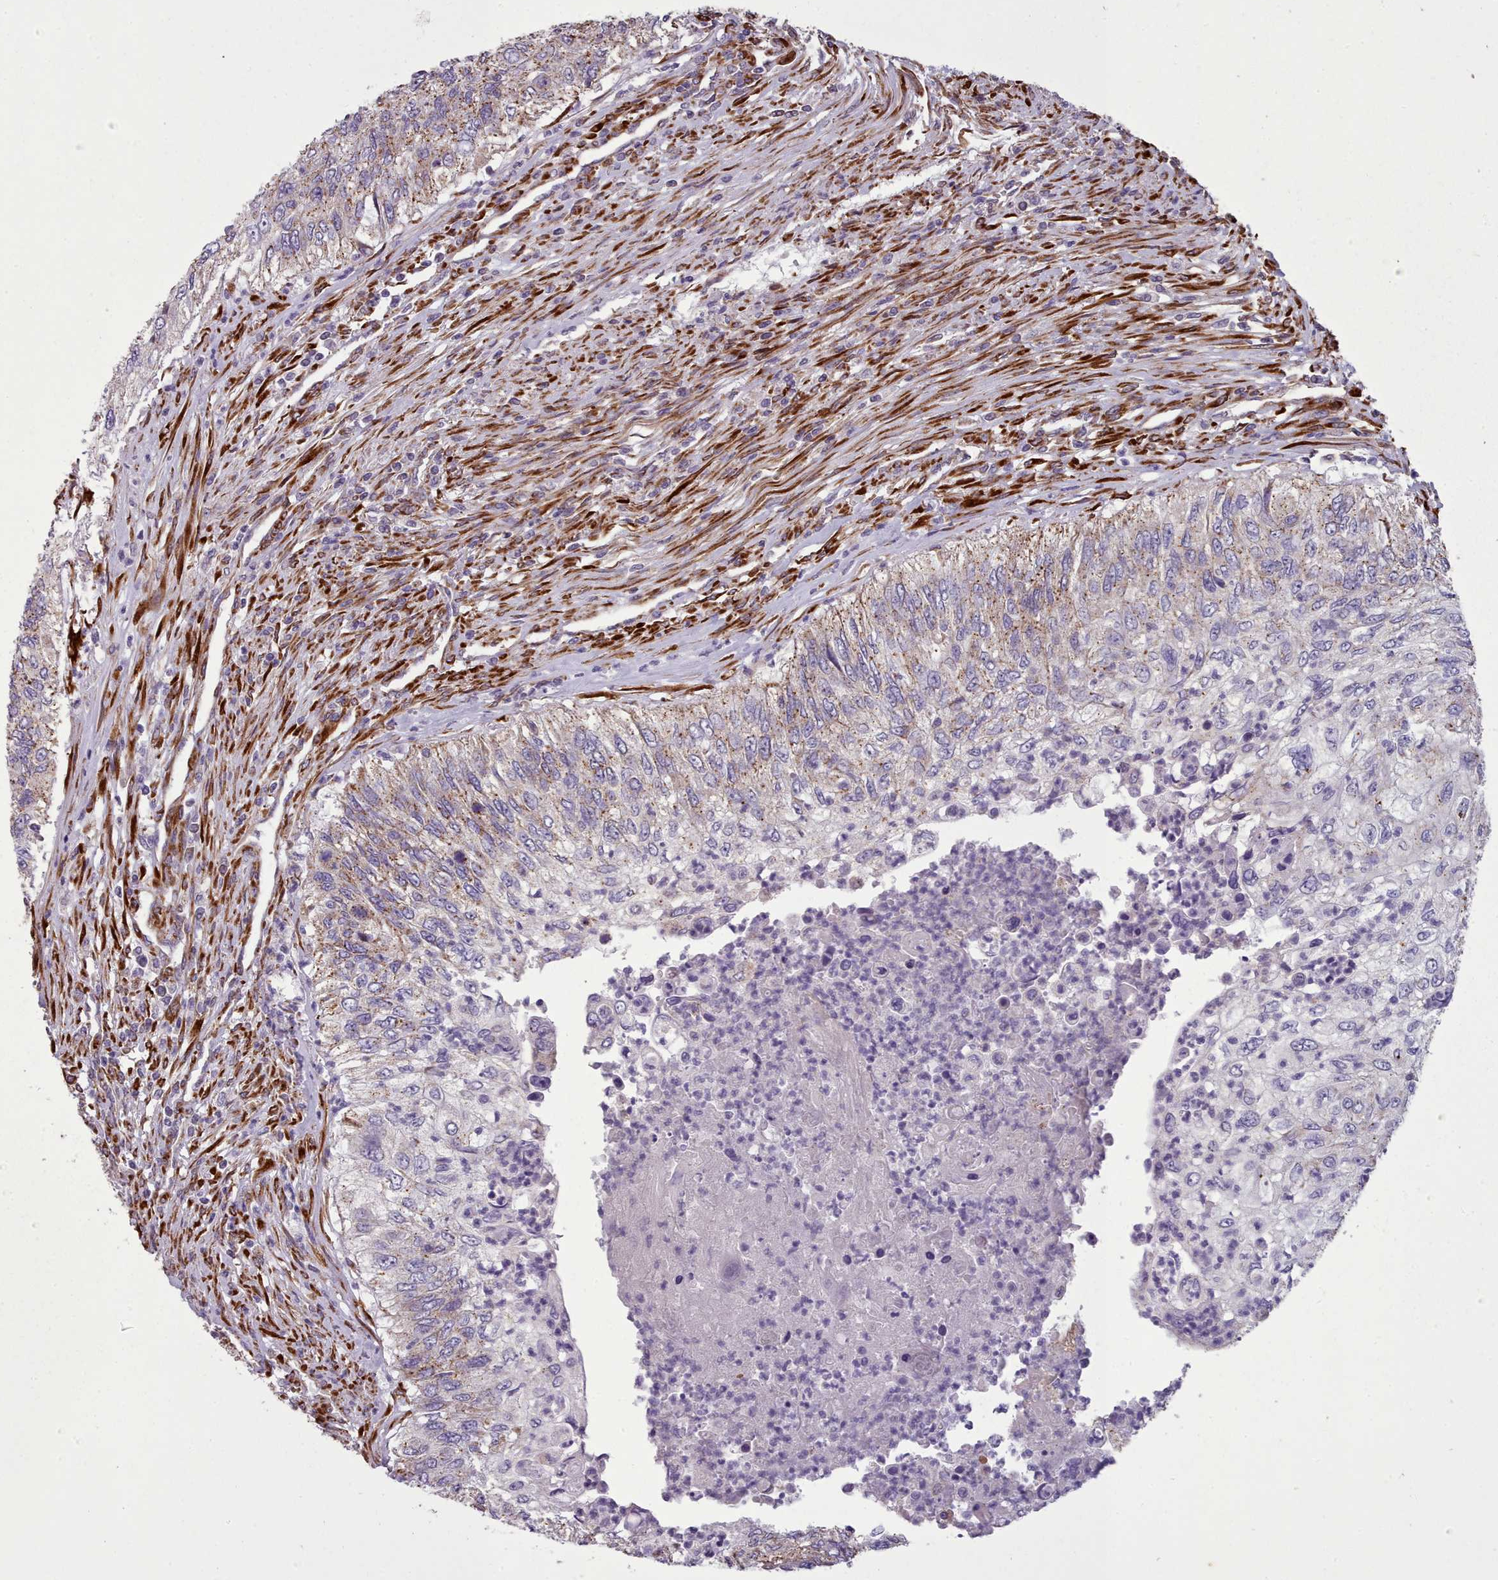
{"staining": {"intensity": "weak", "quantity": "<25%", "location": "cytoplasmic/membranous"}, "tissue": "urothelial cancer", "cell_type": "Tumor cells", "image_type": "cancer", "snomed": [{"axis": "morphology", "description": "Urothelial carcinoma, High grade"}, {"axis": "topography", "description": "Urinary bladder"}], "caption": "IHC of human urothelial cancer demonstrates no expression in tumor cells.", "gene": "FKBP10", "patient": {"sex": "female", "age": 60}}